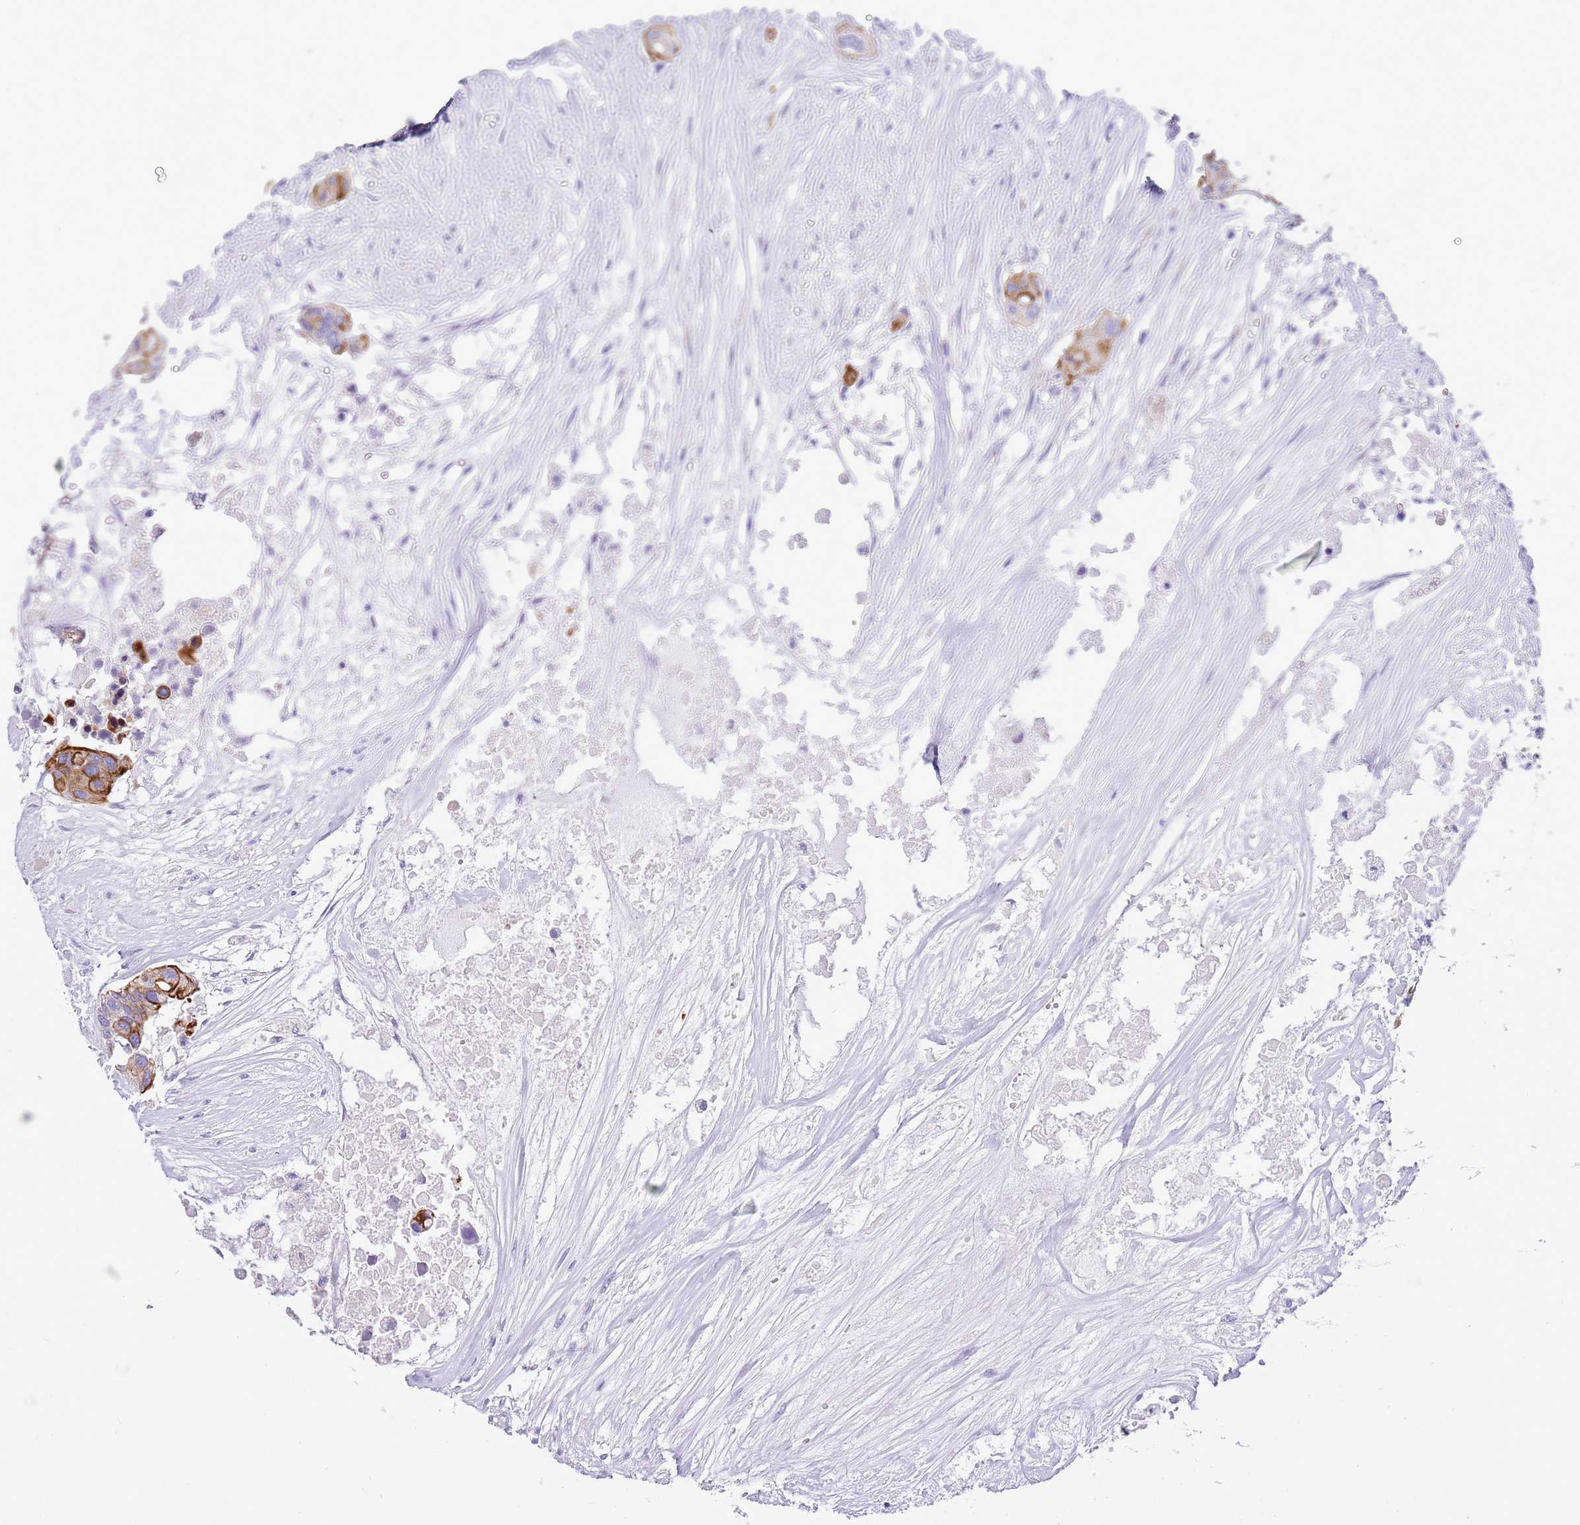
{"staining": {"intensity": "moderate", "quantity": ">75%", "location": "cytoplasmic/membranous"}, "tissue": "colorectal cancer", "cell_type": "Tumor cells", "image_type": "cancer", "snomed": [{"axis": "morphology", "description": "Adenocarcinoma, NOS"}, {"axis": "topography", "description": "Colon"}], "caption": "Tumor cells show medium levels of moderate cytoplasmic/membranous positivity in about >75% of cells in human colorectal cancer (adenocarcinoma). (DAB (3,3'-diaminobenzidine) IHC, brown staining for protein, blue staining for nuclei).", "gene": "R3HDM4", "patient": {"sex": "male", "age": 77}}